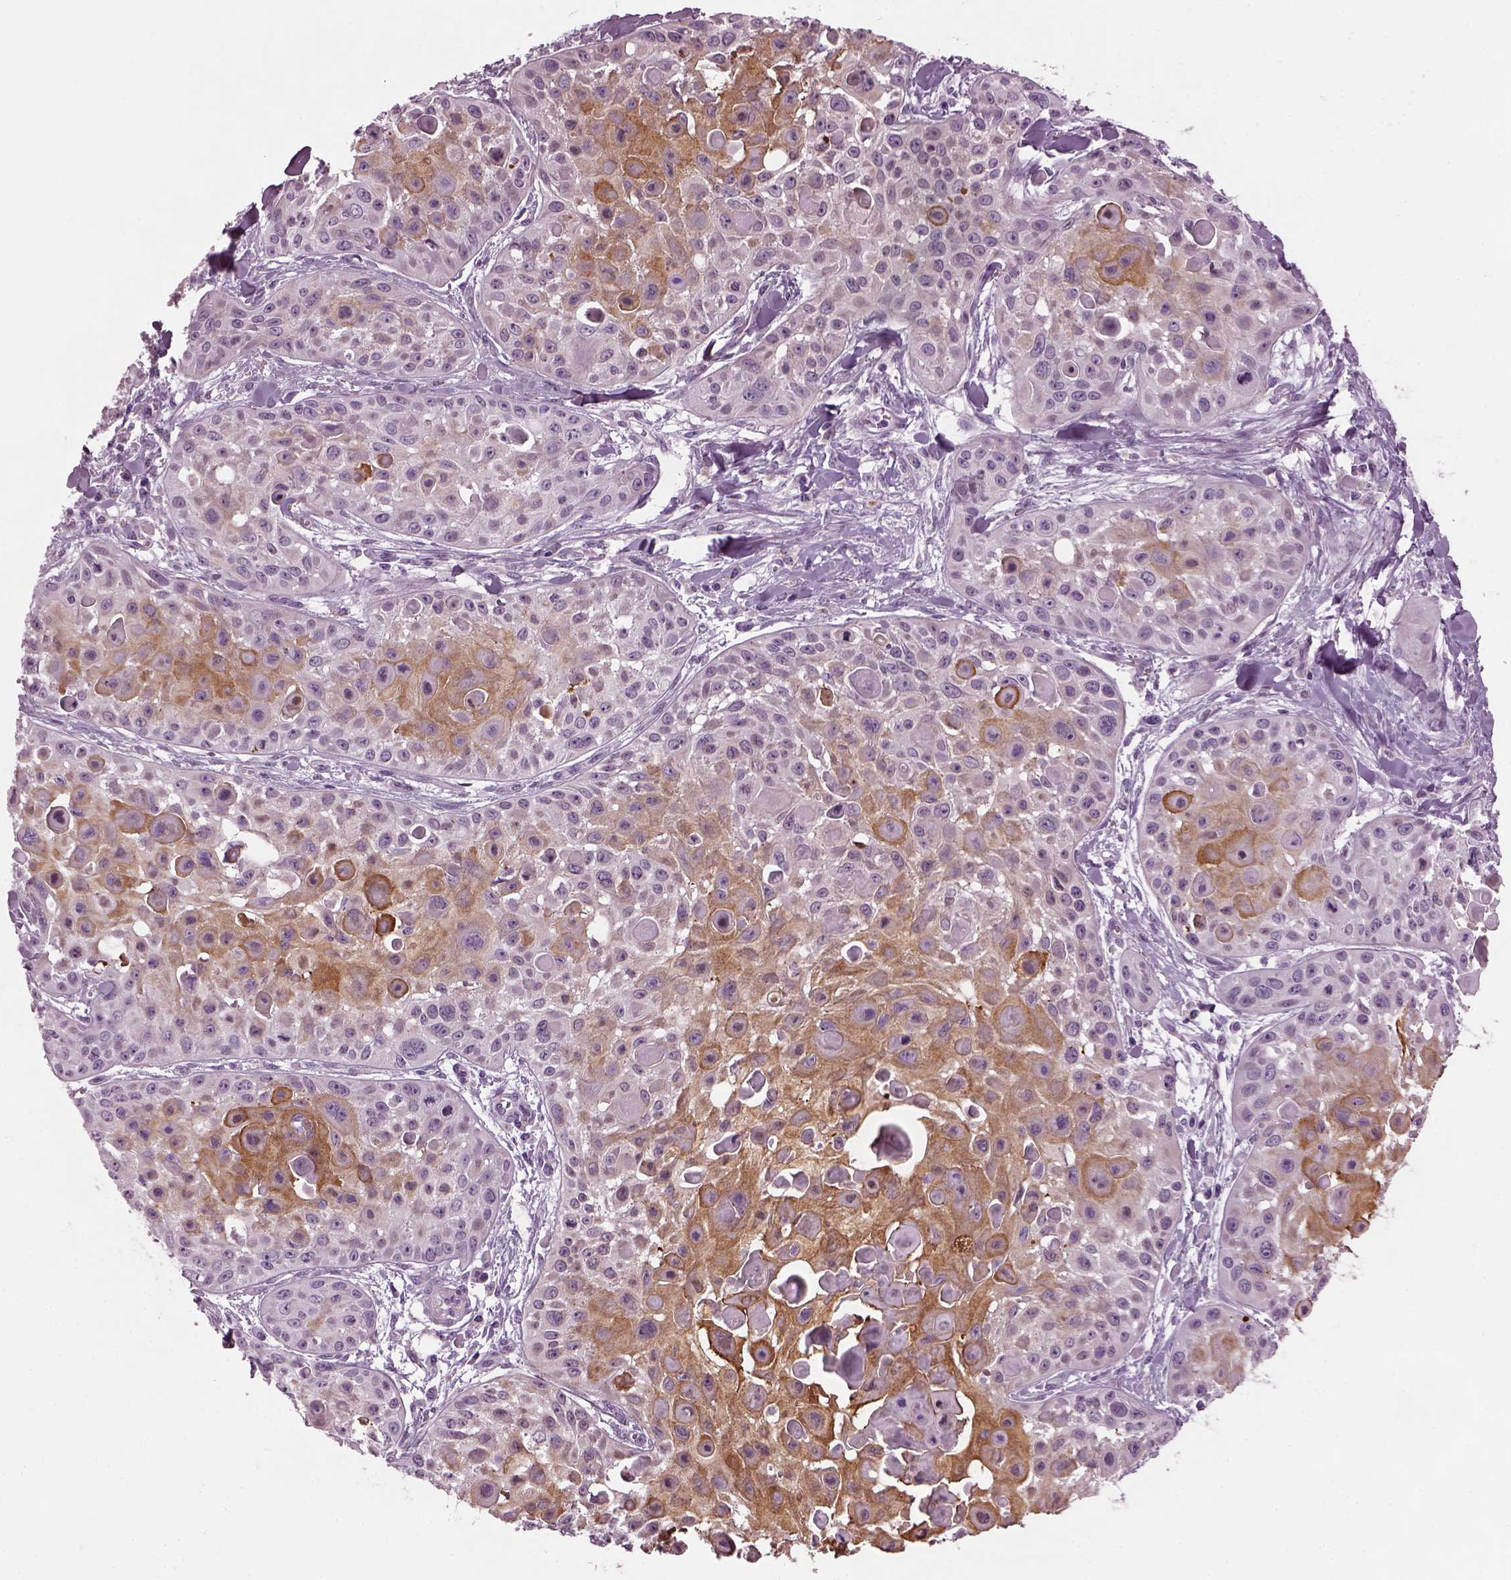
{"staining": {"intensity": "moderate", "quantity": "25%-75%", "location": "cytoplasmic/membranous"}, "tissue": "skin cancer", "cell_type": "Tumor cells", "image_type": "cancer", "snomed": [{"axis": "morphology", "description": "Squamous cell carcinoma, NOS"}, {"axis": "topography", "description": "Skin"}, {"axis": "topography", "description": "Anal"}], "caption": "Human skin cancer stained with a protein marker displays moderate staining in tumor cells.", "gene": "PRR9", "patient": {"sex": "female", "age": 75}}